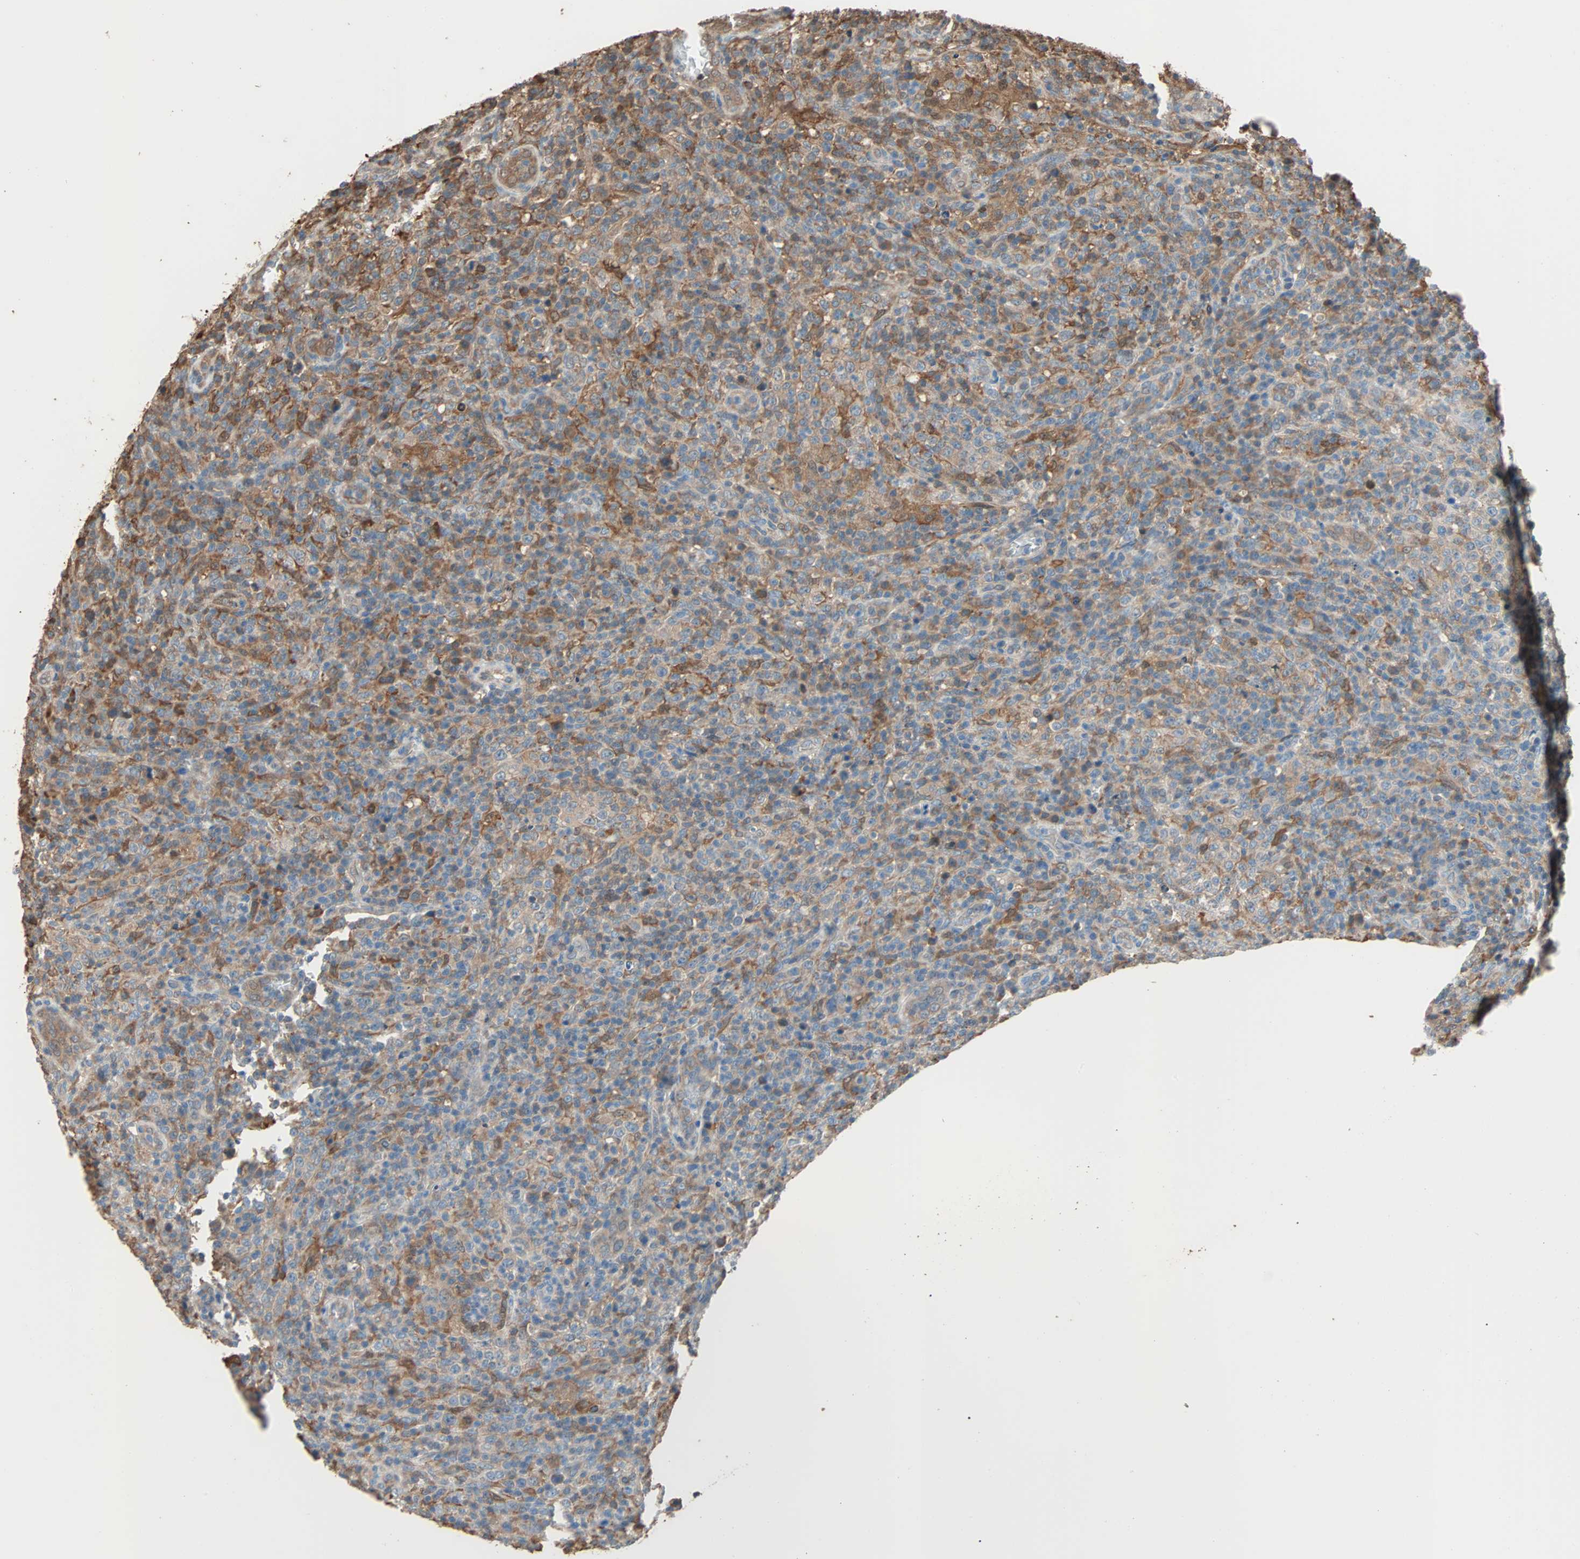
{"staining": {"intensity": "moderate", "quantity": "25%-75%", "location": "cytoplasmic/membranous"}, "tissue": "lymphoma", "cell_type": "Tumor cells", "image_type": "cancer", "snomed": [{"axis": "morphology", "description": "Malignant lymphoma, non-Hodgkin's type, High grade"}, {"axis": "topography", "description": "Lymph node"}], "caption": "An immunohistochemistry photomicrograph of neoplastic tissue is shown. Protein staining in brown shows moderate cytoplasmic/membranous positivity in malignant lymphoma, non-Hodgkin's type (high-grade) within tumor cells.", "gene": "PRDX1", "patient": {"sex": "female", "age": 76}}